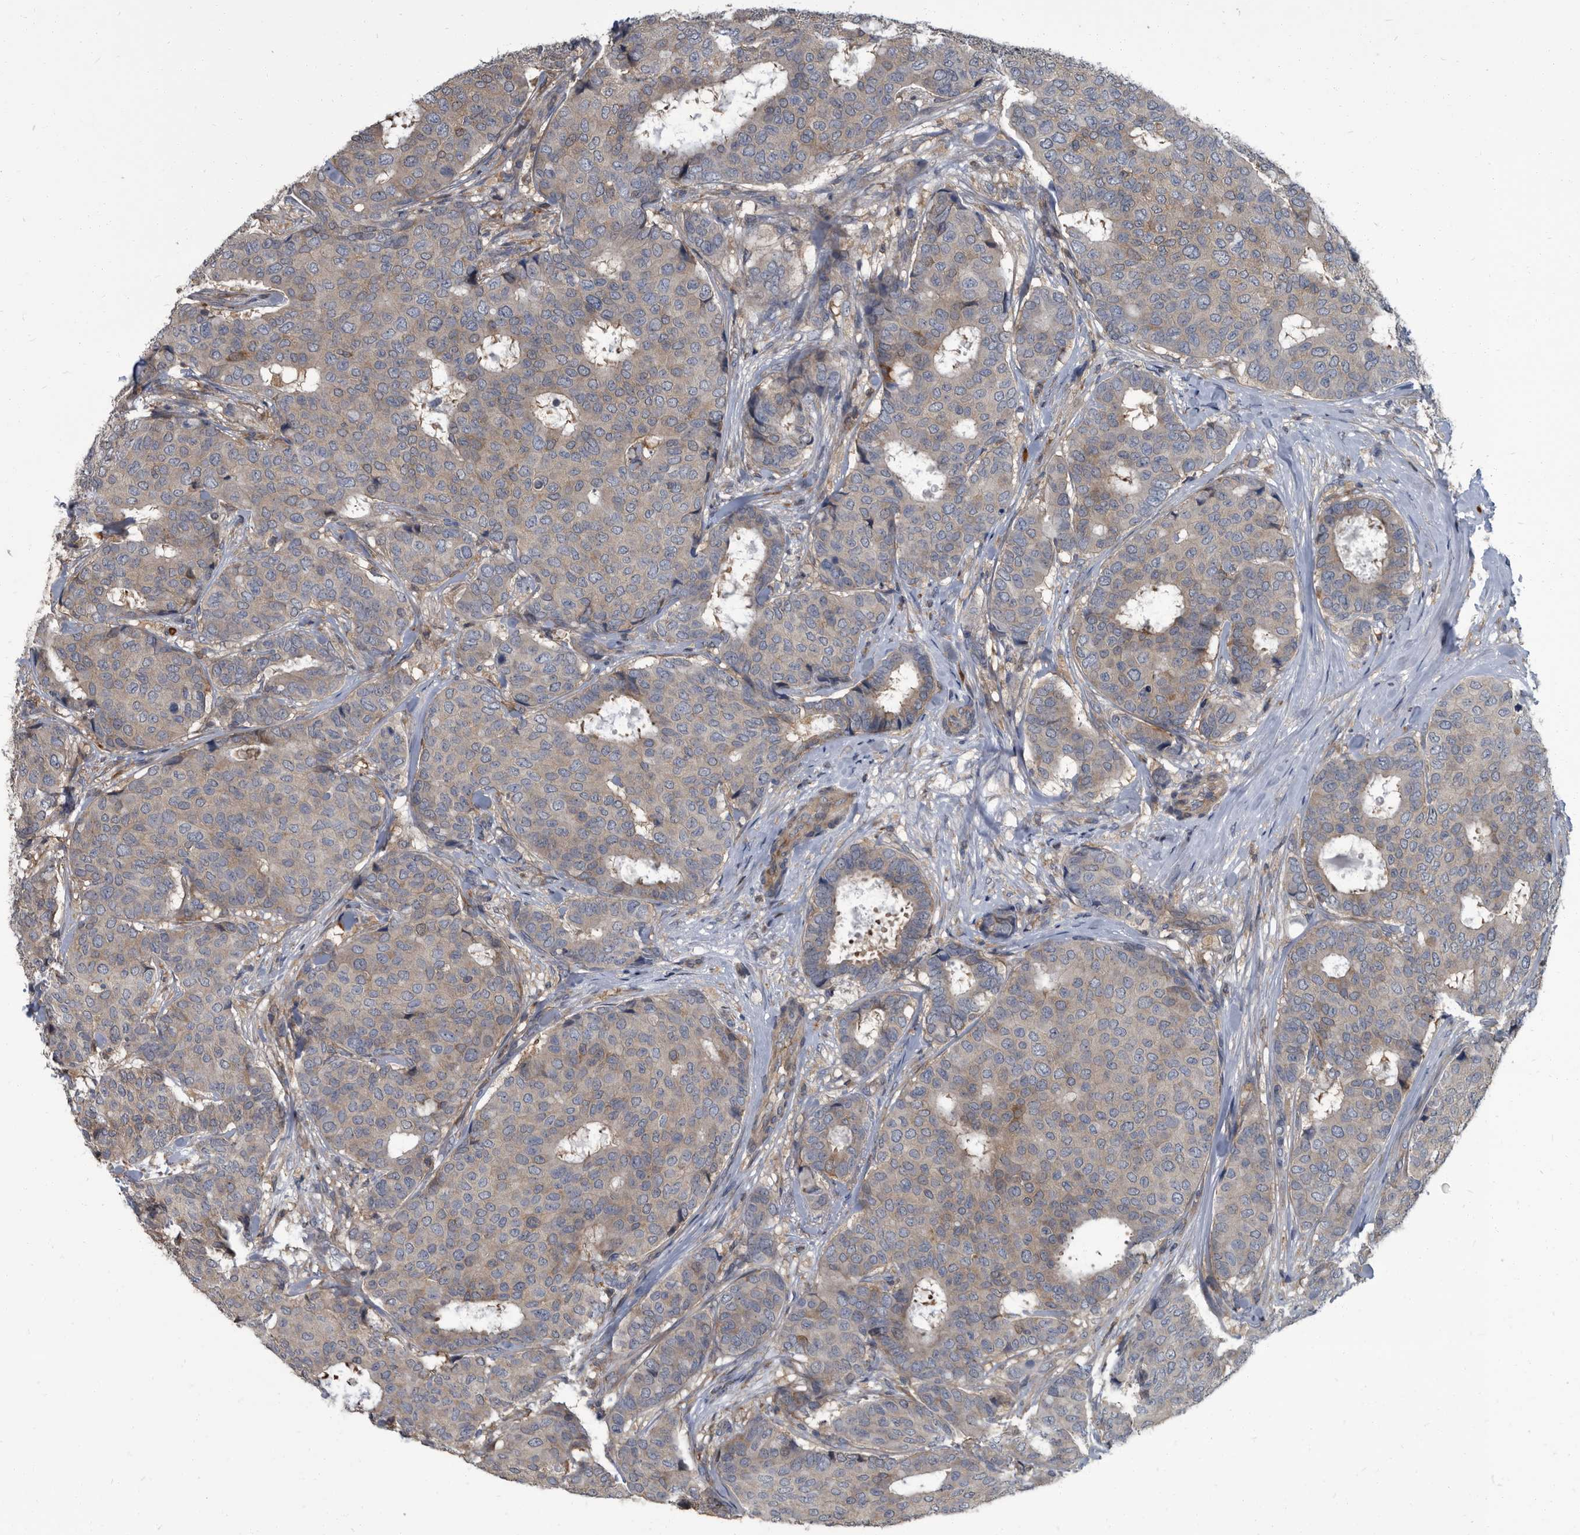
{"staining": {"intensity": "weak", "quantity": "<25%", "location": "cytoplasmic/membranous"}, "tissue": "breast cancer", "cell_type": "Tumor cells", "image_type": "cancer", "snomed": [{"axis": "morphology", "description": "Duct carcinoma"}, {"axis": "topography", "description": "Breast"}], "caption": "Tumor cells are negative for protein expression in human breast cancer.", "gene": "CDV3", "patient": {"sex": "female", "age": 75}}